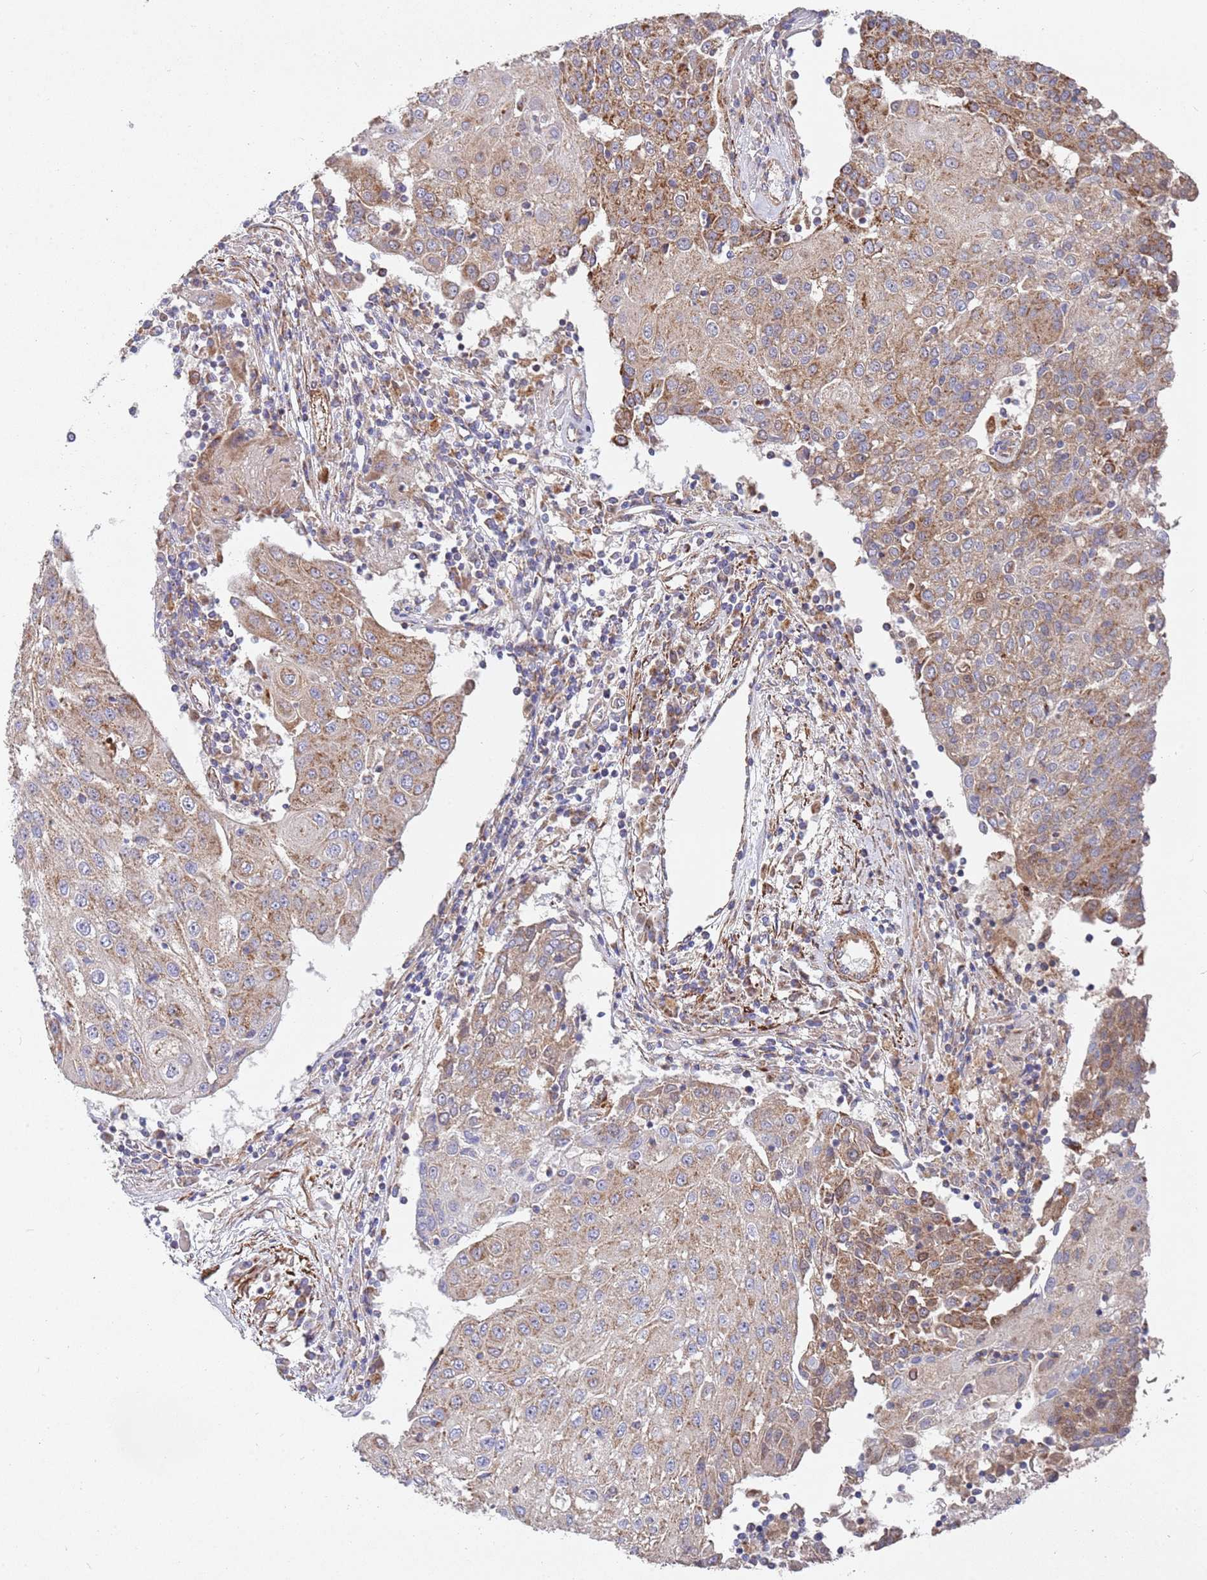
{"staining": {"intensity": "moderate", "quantity": "25%-75%", "location": "cytoplasmic/membranous"}, "tissue": "urothelial cancer", "cell_type": "Tumor cells", "image_type": "cancer", "snomed": [{"axis": "morphology", "description": "Urothelial carcinoma, High grade"}, {"axis": "topography", "description": "Urinary bladder"}], "caption": "A brown stain labels moderate cytoplasmic/membranous positivity of a protein in urothelial cancer tumor cells.", "gene": "WDFY3", "patient": {"sex": "female", "age": 85}}